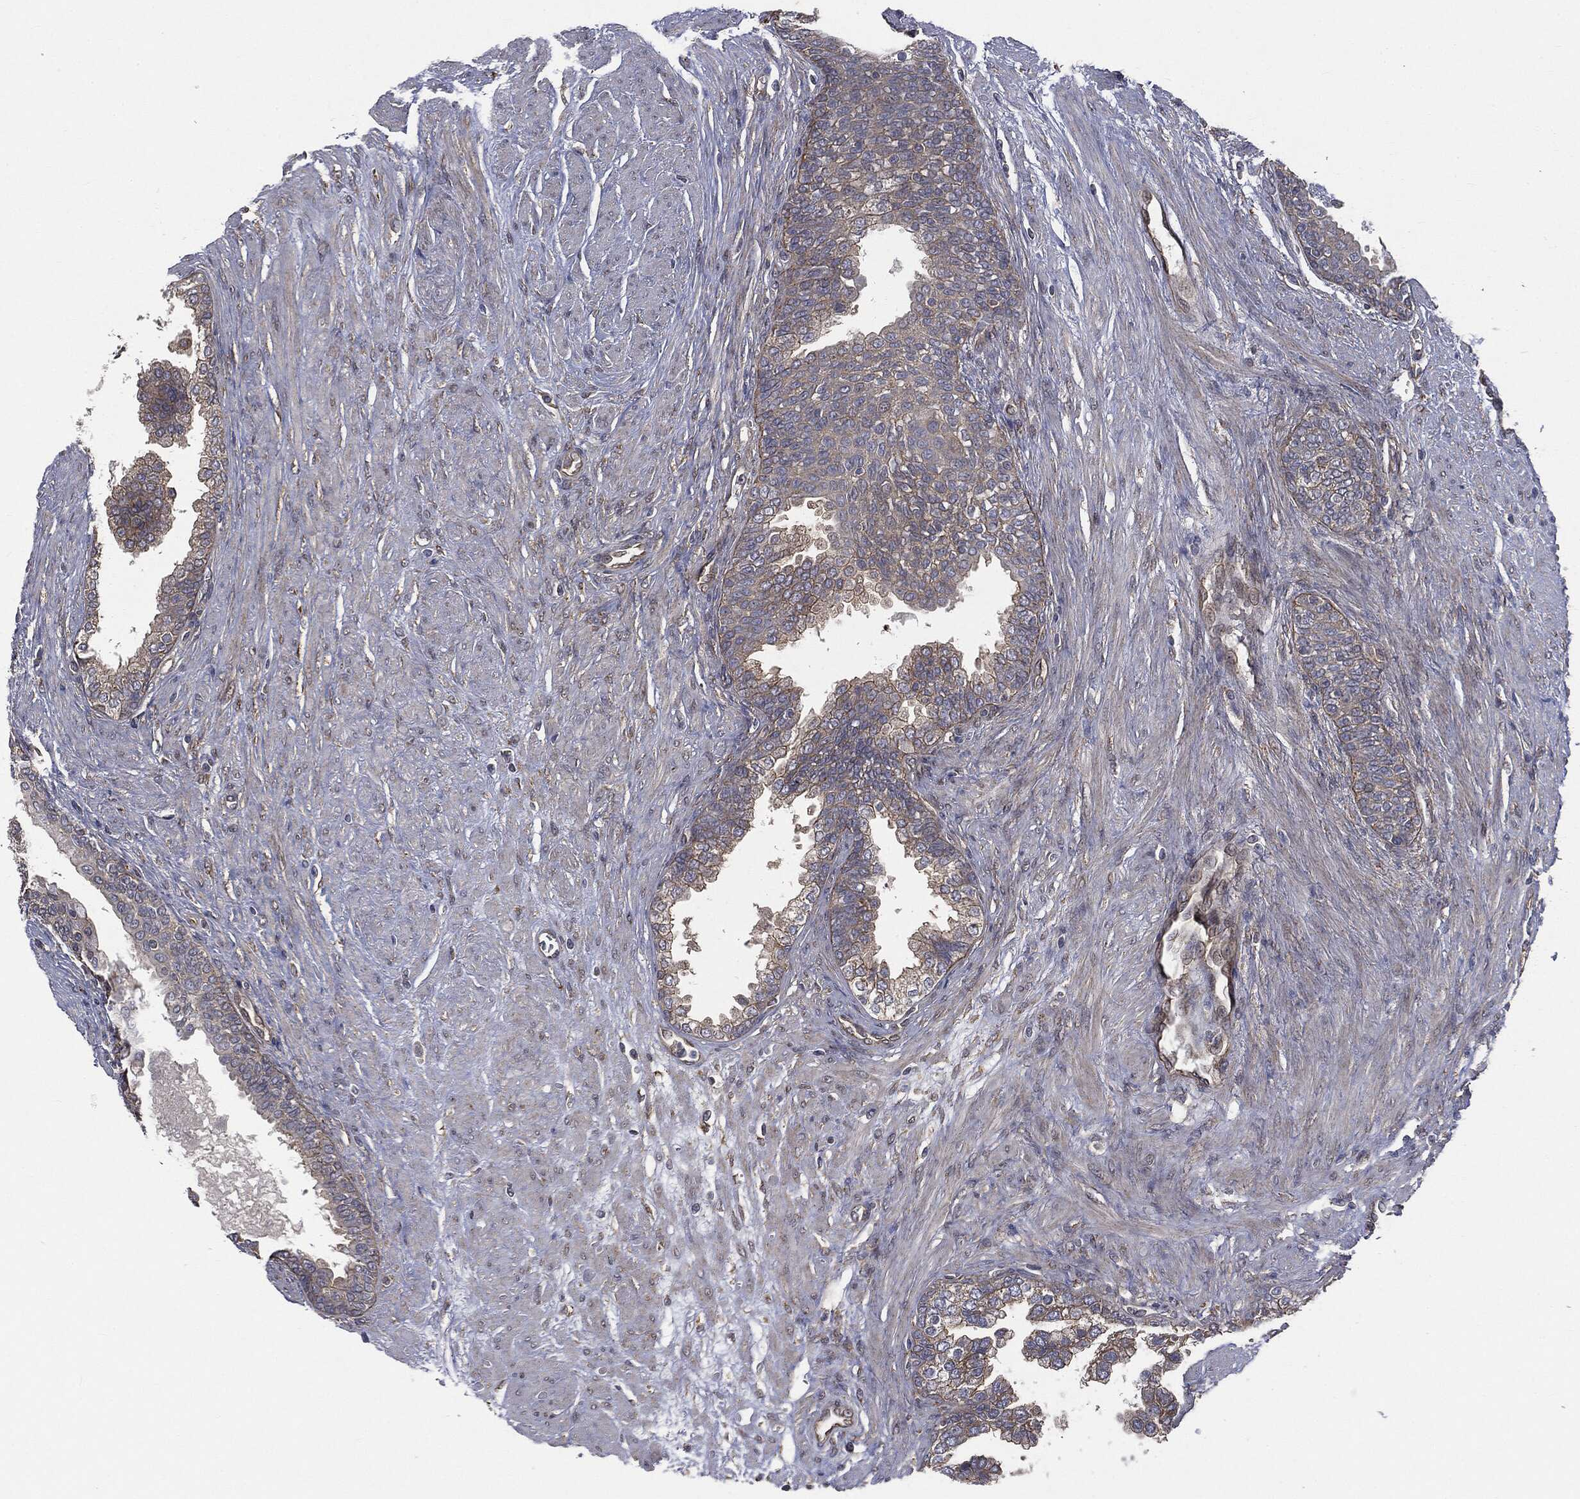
{"staining": {"intensity": "weak", "quantity": "25%-75%", "location": "cytoplasmic/membranous"}, "tissue": "prostate cancer", "cell_type": "Tumor cells", "image_type": "cancer", "snomed": [{"axis": "morphology", "description": "Adenocarcinoma, NOS"}, {"axis": "topography", "description": "Prostate and seminal vesicle, NOS"}, {"axis": "topography", "description": "Prostate"}], "caption": "DAB immunohistochemical staining of prostate cancer (adenocarcinoma) shows weak cytoplasmic/membranous protein staining in about 25%-75% of tumor cells. (DAB (3,3'-diaminobenzidine) IHC with brightfield microscopy, high magnification).", "gene": "EPS15L1", "patient": {"sex": "male", "age": 62}}